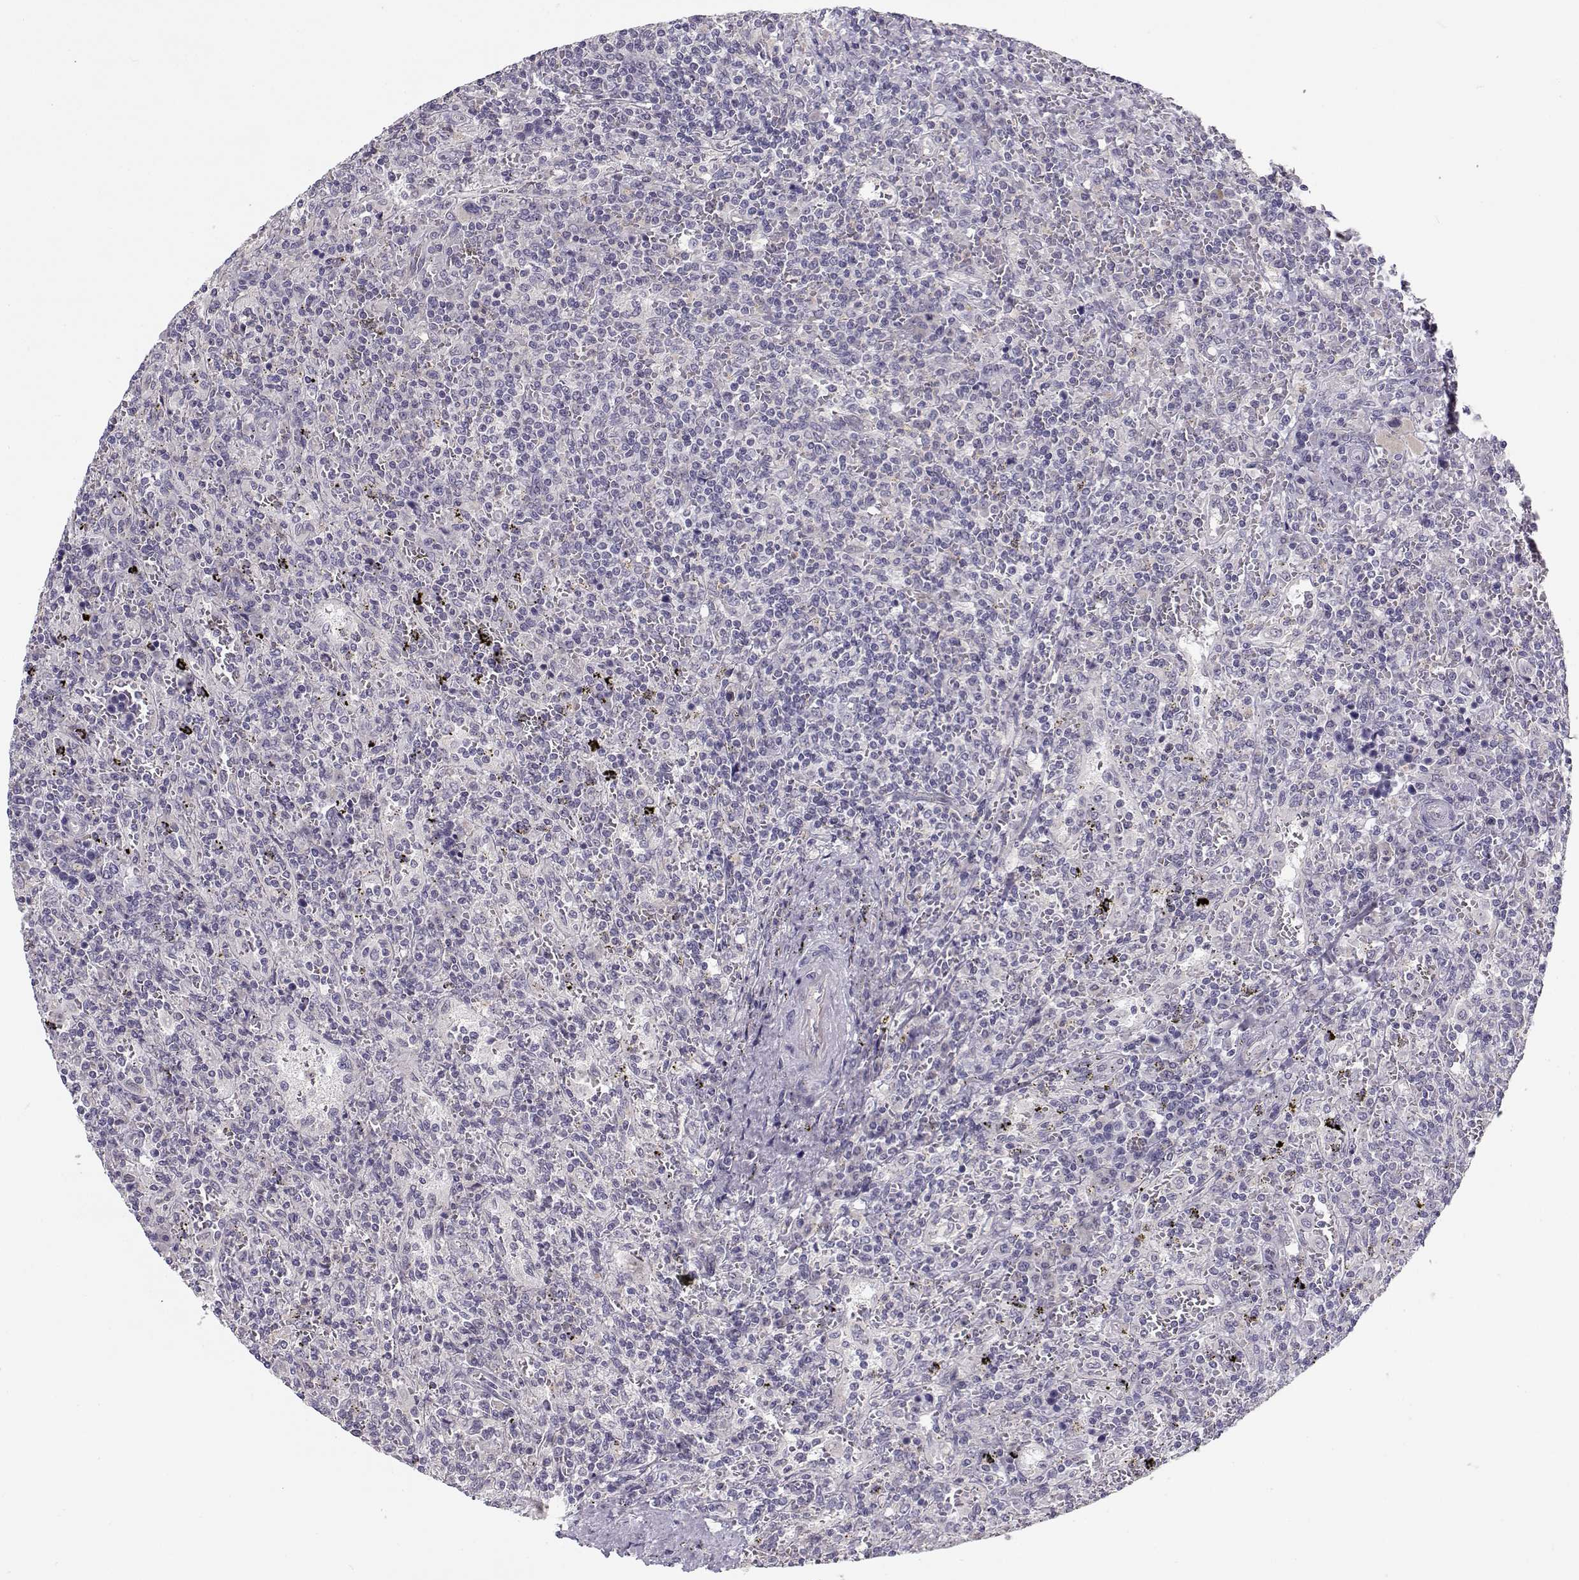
{"staining": {"intensity": "negative", "quantity": "none", "location": "none"}, "tissue": "lymphoma", "cell_type": "Tumor cells", "image_type": "cancer", "snomed": [{"axis": "morphology", "description": "Malignant lymphoma, non-Hodgkin's type, Low grade"}, {"axis": "topography", "description": "Spleen"}], "caption": "Histopathology image shows no significant protein staining in tumor cells of lymphoma. Brightfield microscopy of immunohistochemistry (IHC) stained with DAB (brown) and hematoxylin (blue), captured at high magnification.", "gene": "TMEM145", "patient": {"sex": "male", "age": 62}}